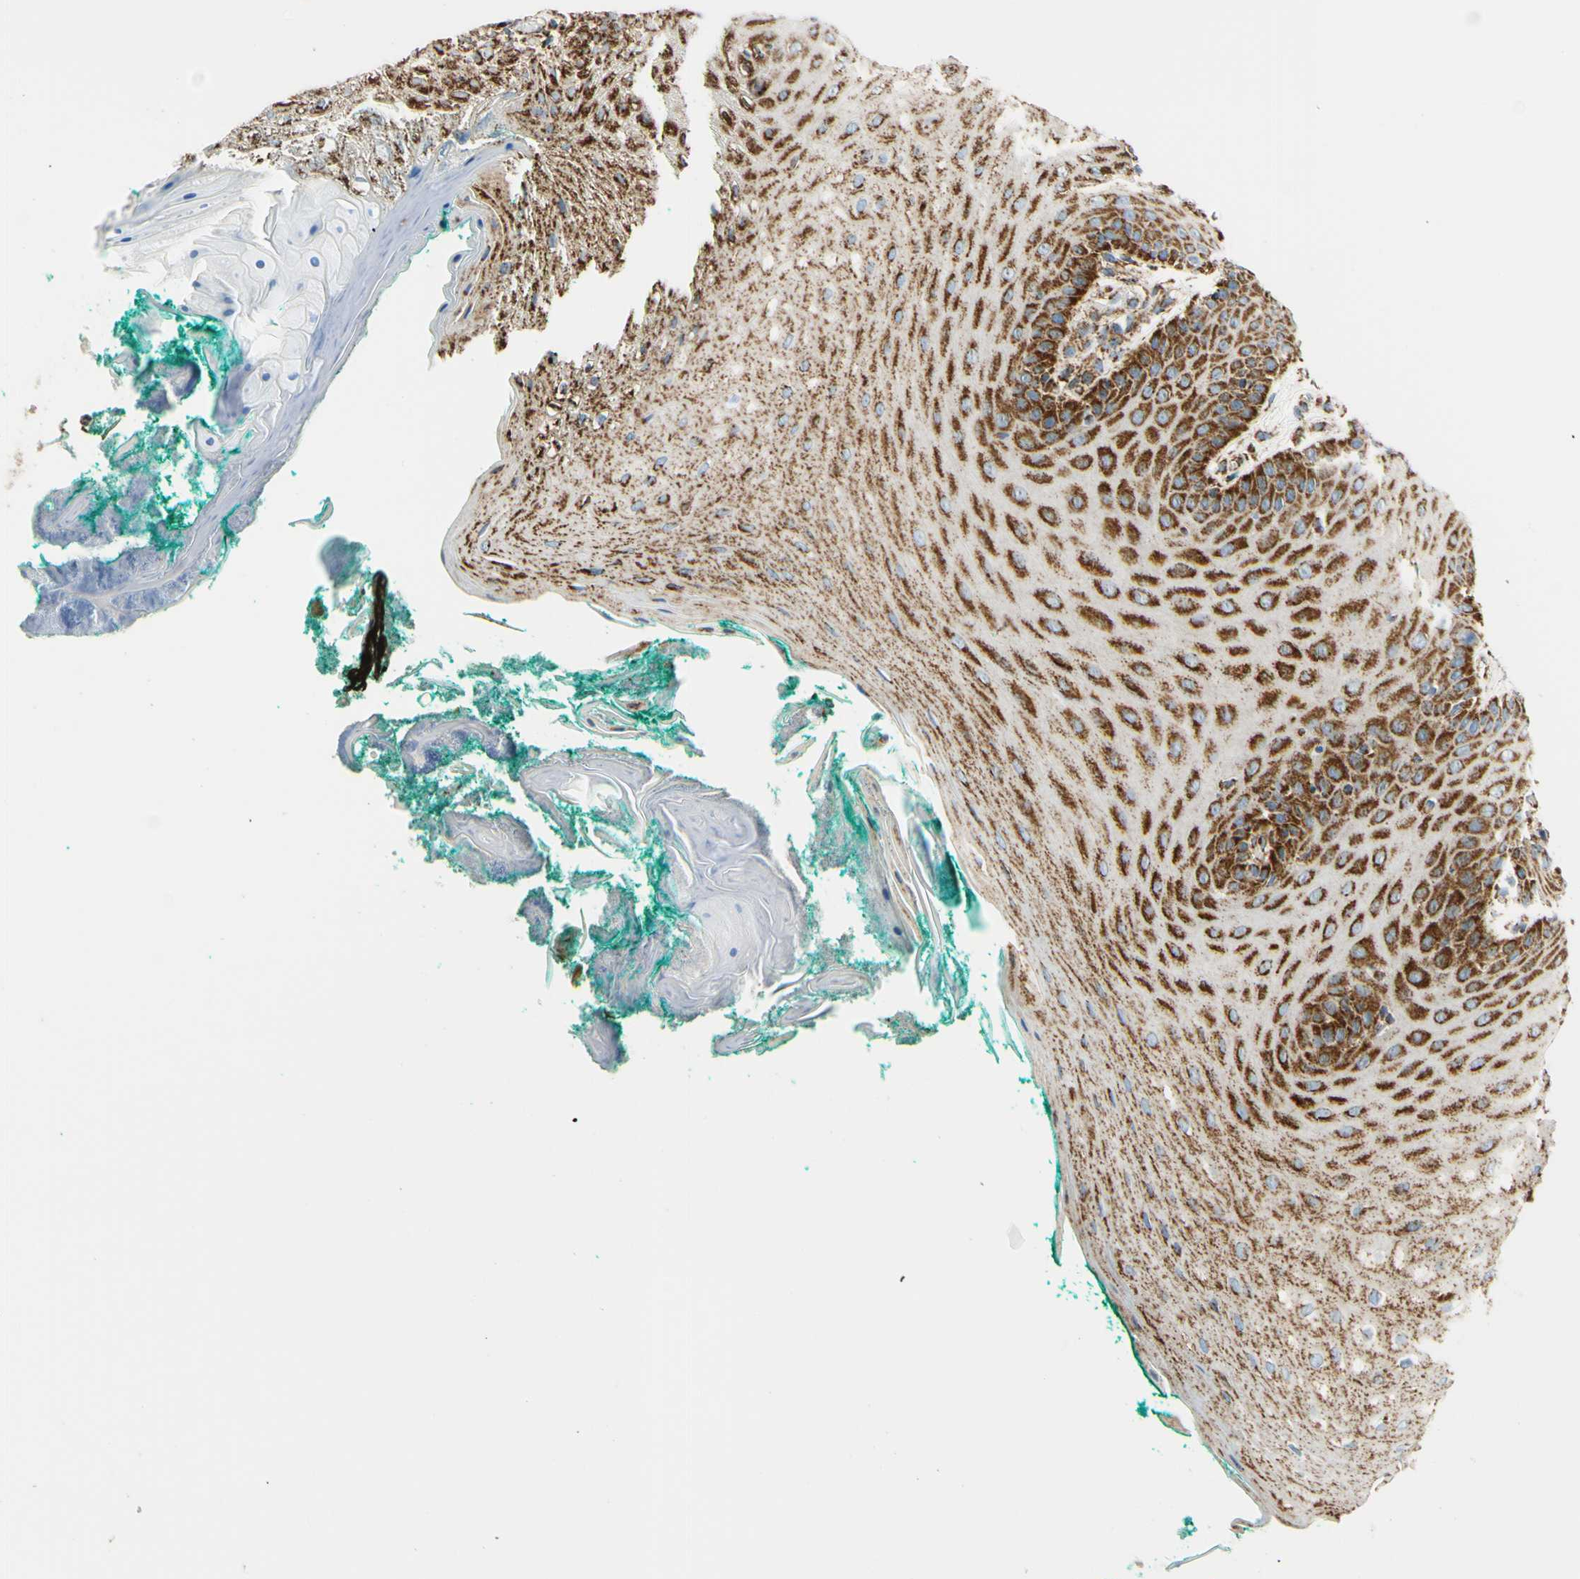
{"staining": {"intensity": "strong", "quantity": ">75%", "location": "cytoplasmic/membranous"}, "tissue": "oral mucosa", "cell_type": "Squamous epithelial cells", "image_type": "normal", "snomed": [{"axis": "morphology", "description": "Normal tissue, NOS"}, {"axis": "topography", "description": "Skeletal muscle"}, {"axis": "topography", "description": "Oral tissue"}], "caption": "Squamous epithelial cells exhibit high levels of strong cytoplasmic/membranous positivity in approximately >75% of cells in normal oral mucosa.", "gene": "MAVS", "patient": {"sex": "male", "age": 58}}